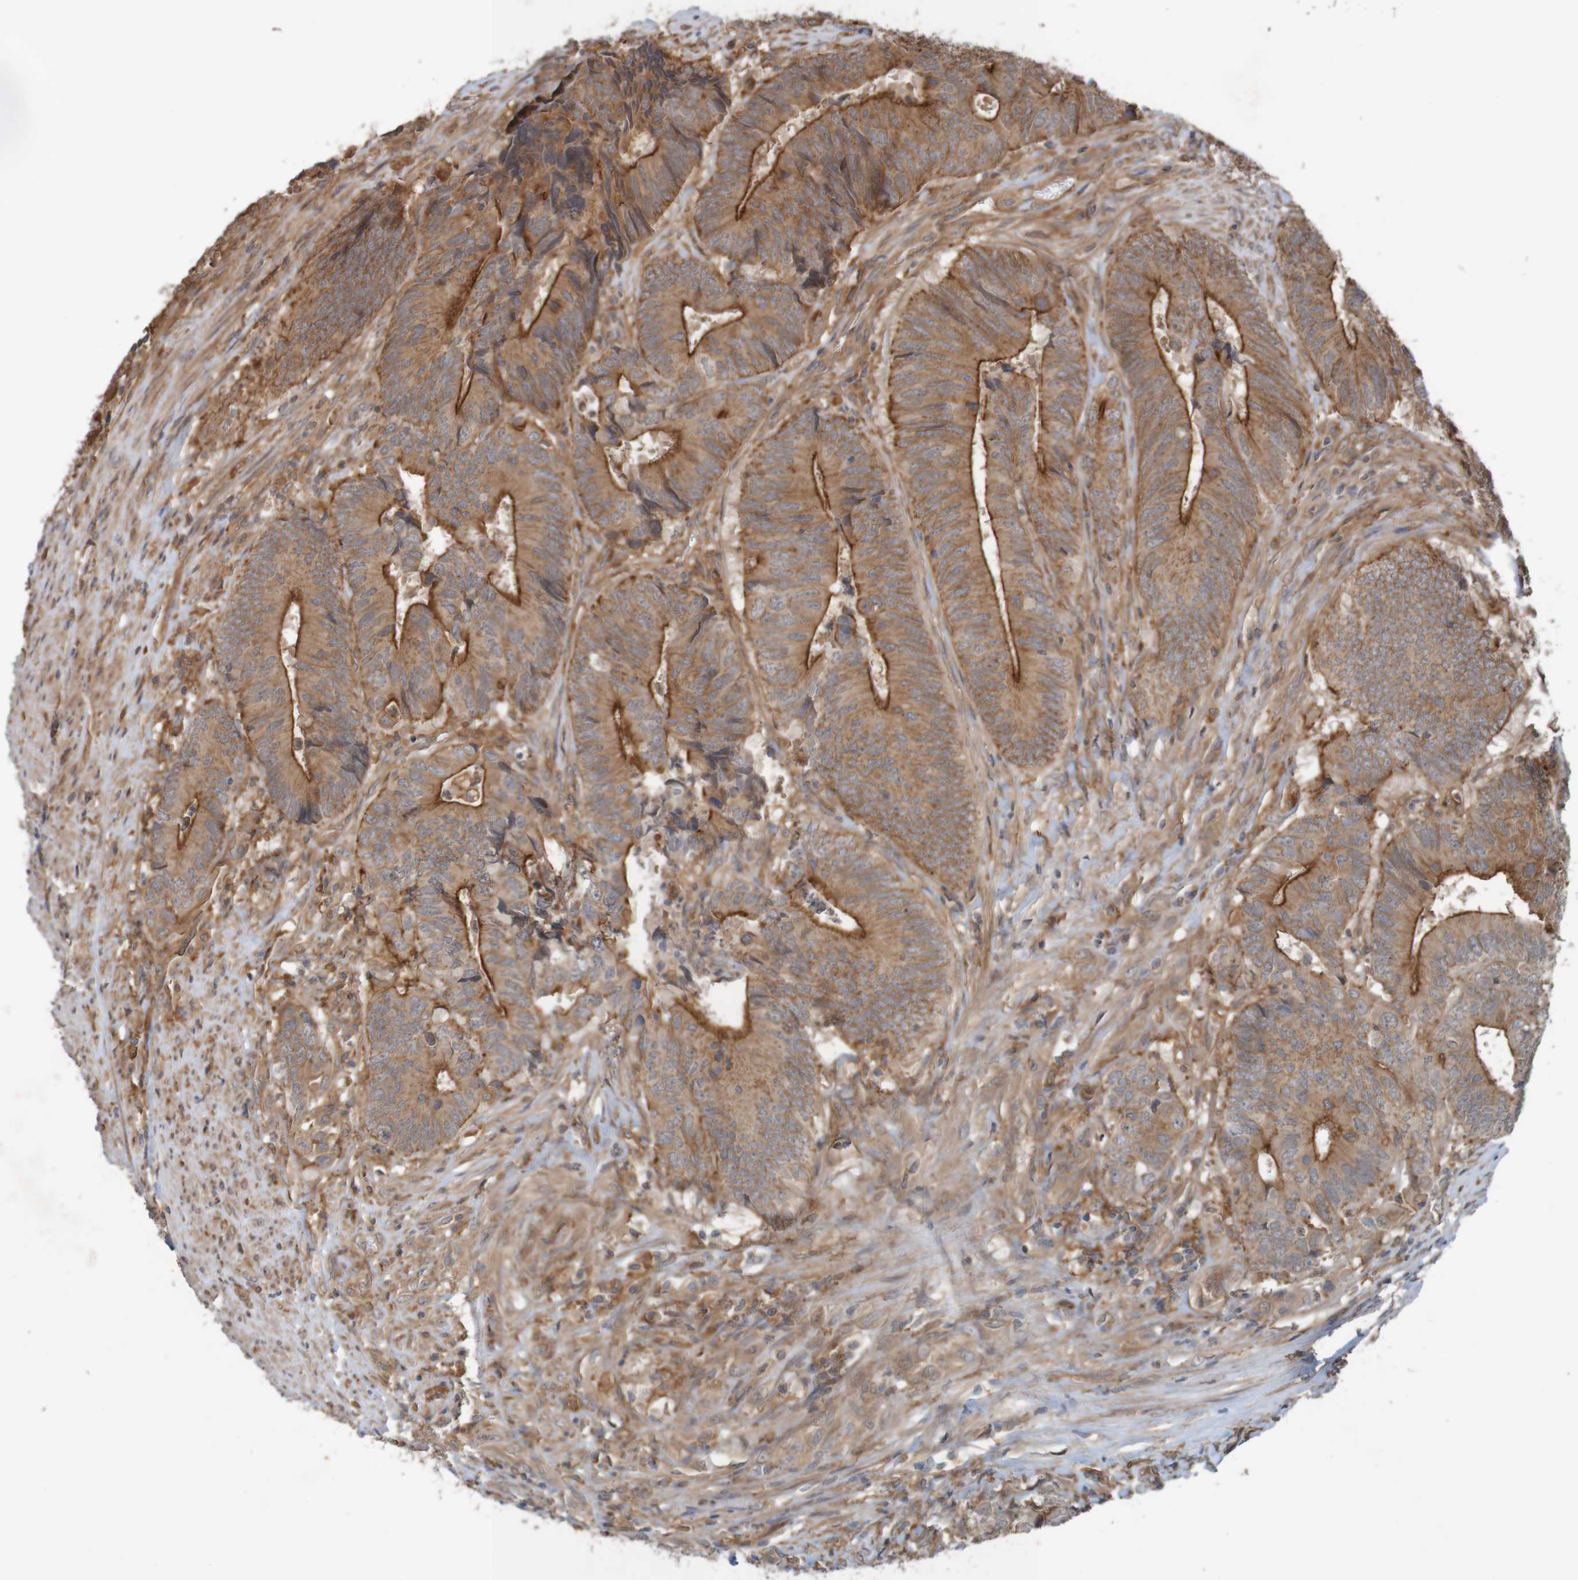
{"staining": {"intensity": "moderate", "quantity": ">75%", "location": "cytoplasmic/membranous"}, "tissue": "colorectal cancer", "cell_type": "Tumor cells", "image_type": "cancer", "snomed": [{"axis": "morphology", "description": "Normal tissue, NOS"}, {"axis": "morphology", "description": "Adenocarcinoma, NOS"}, {"axis": "topography", "description": "Colon"}], "caption": "Human colorectal adenocarcinoma stained with a protein marker exhibits moderate staining in tumor cells.", "gene": "ARHGEF11", "patient": {"sex": "male", "age": 56}}